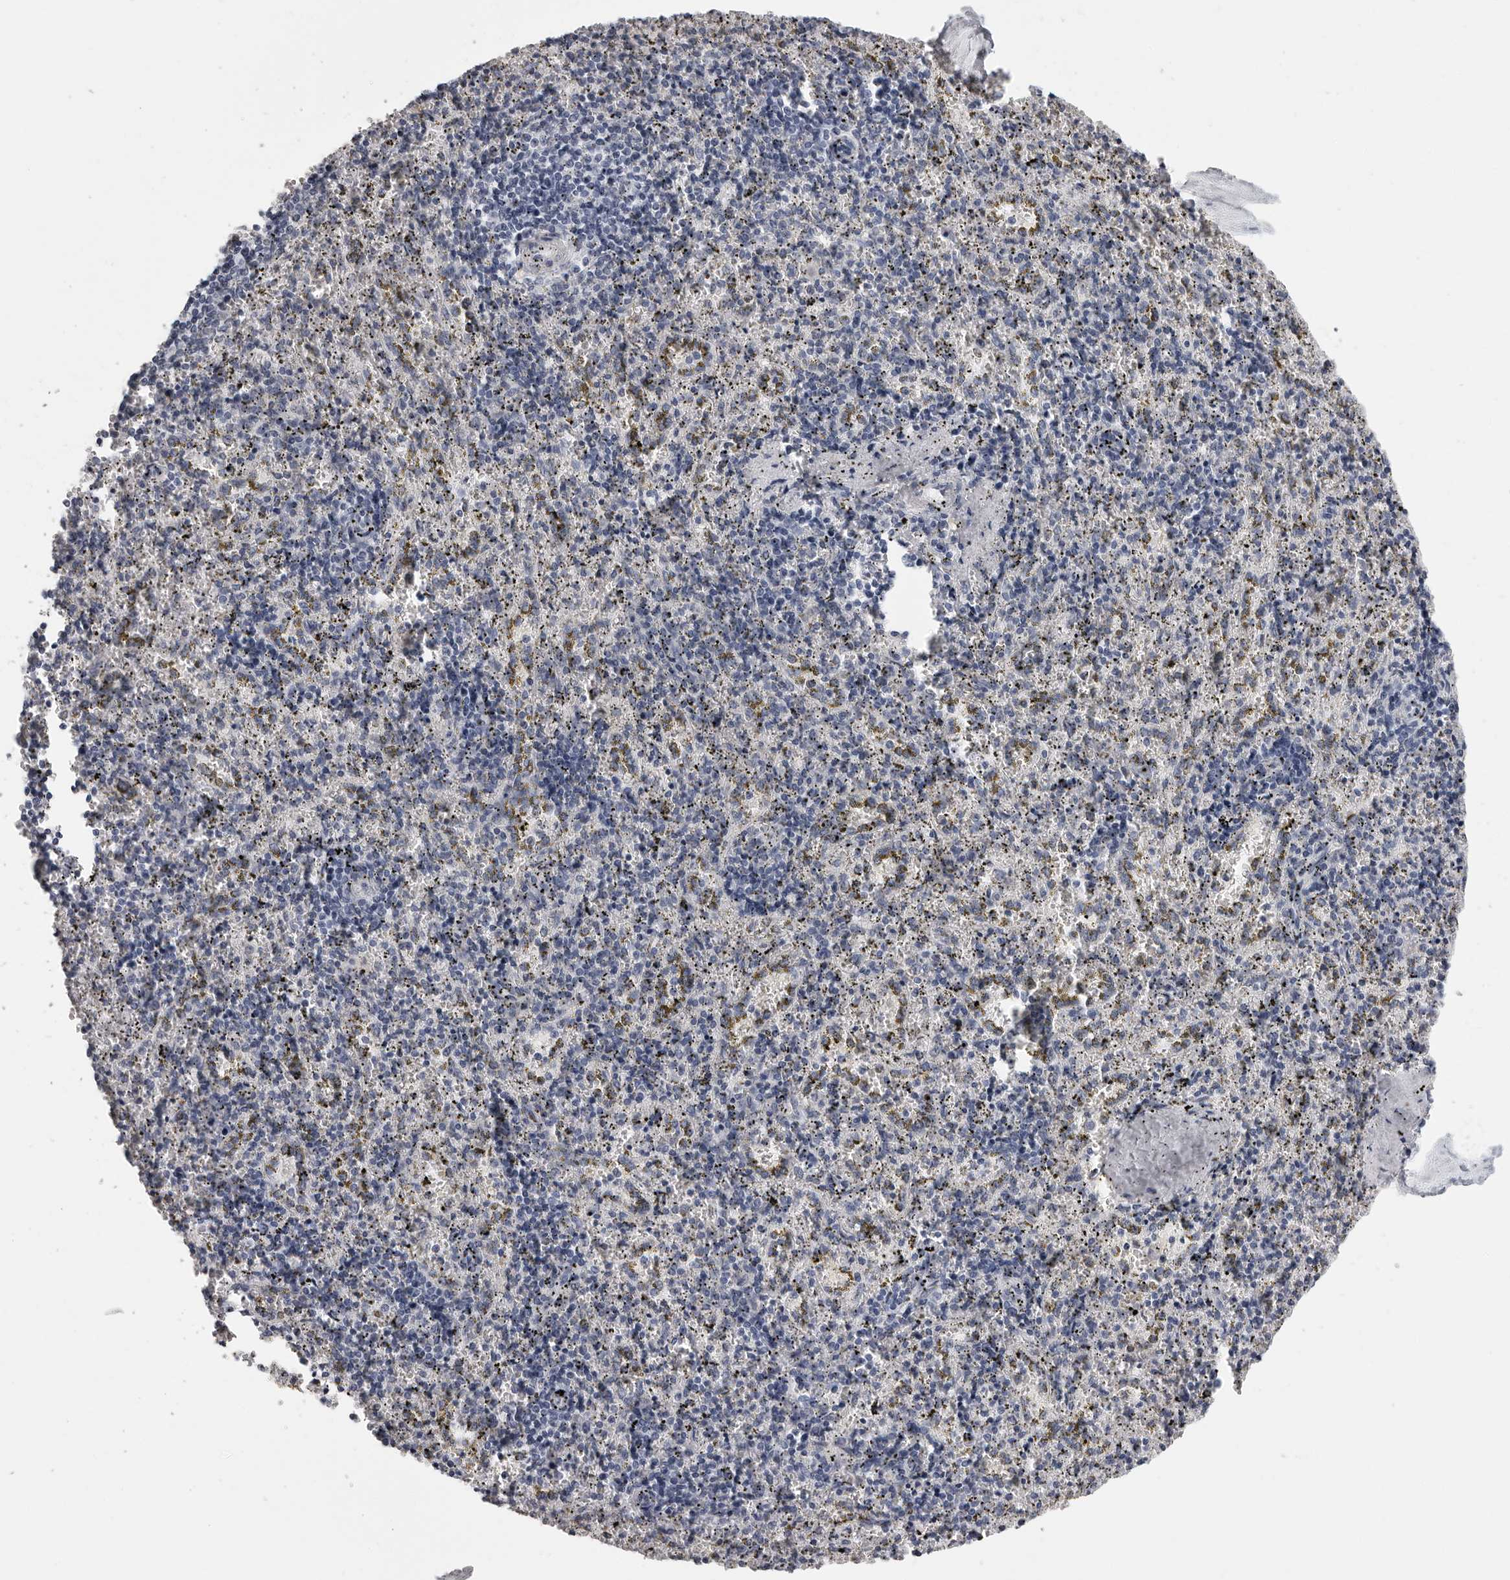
{"staining": {"intensity": "negative", "quantity": "none", "location": "none"}, "tissue": "spleen", "cell_type": "Cells in red pulp", "image_type": "normal", "snomed": [{"axis": "morphology", "description": "Normal tissue, NOS"}, {"axis": "topography", "description": "Spleen"}], "caption": "Spleen stained for a protein using immunohistochemistry (IHC) exhibits no expression cells in red pulp.", "gene": "DNALI1", "patient": {"sex": "male", "age": 11}}